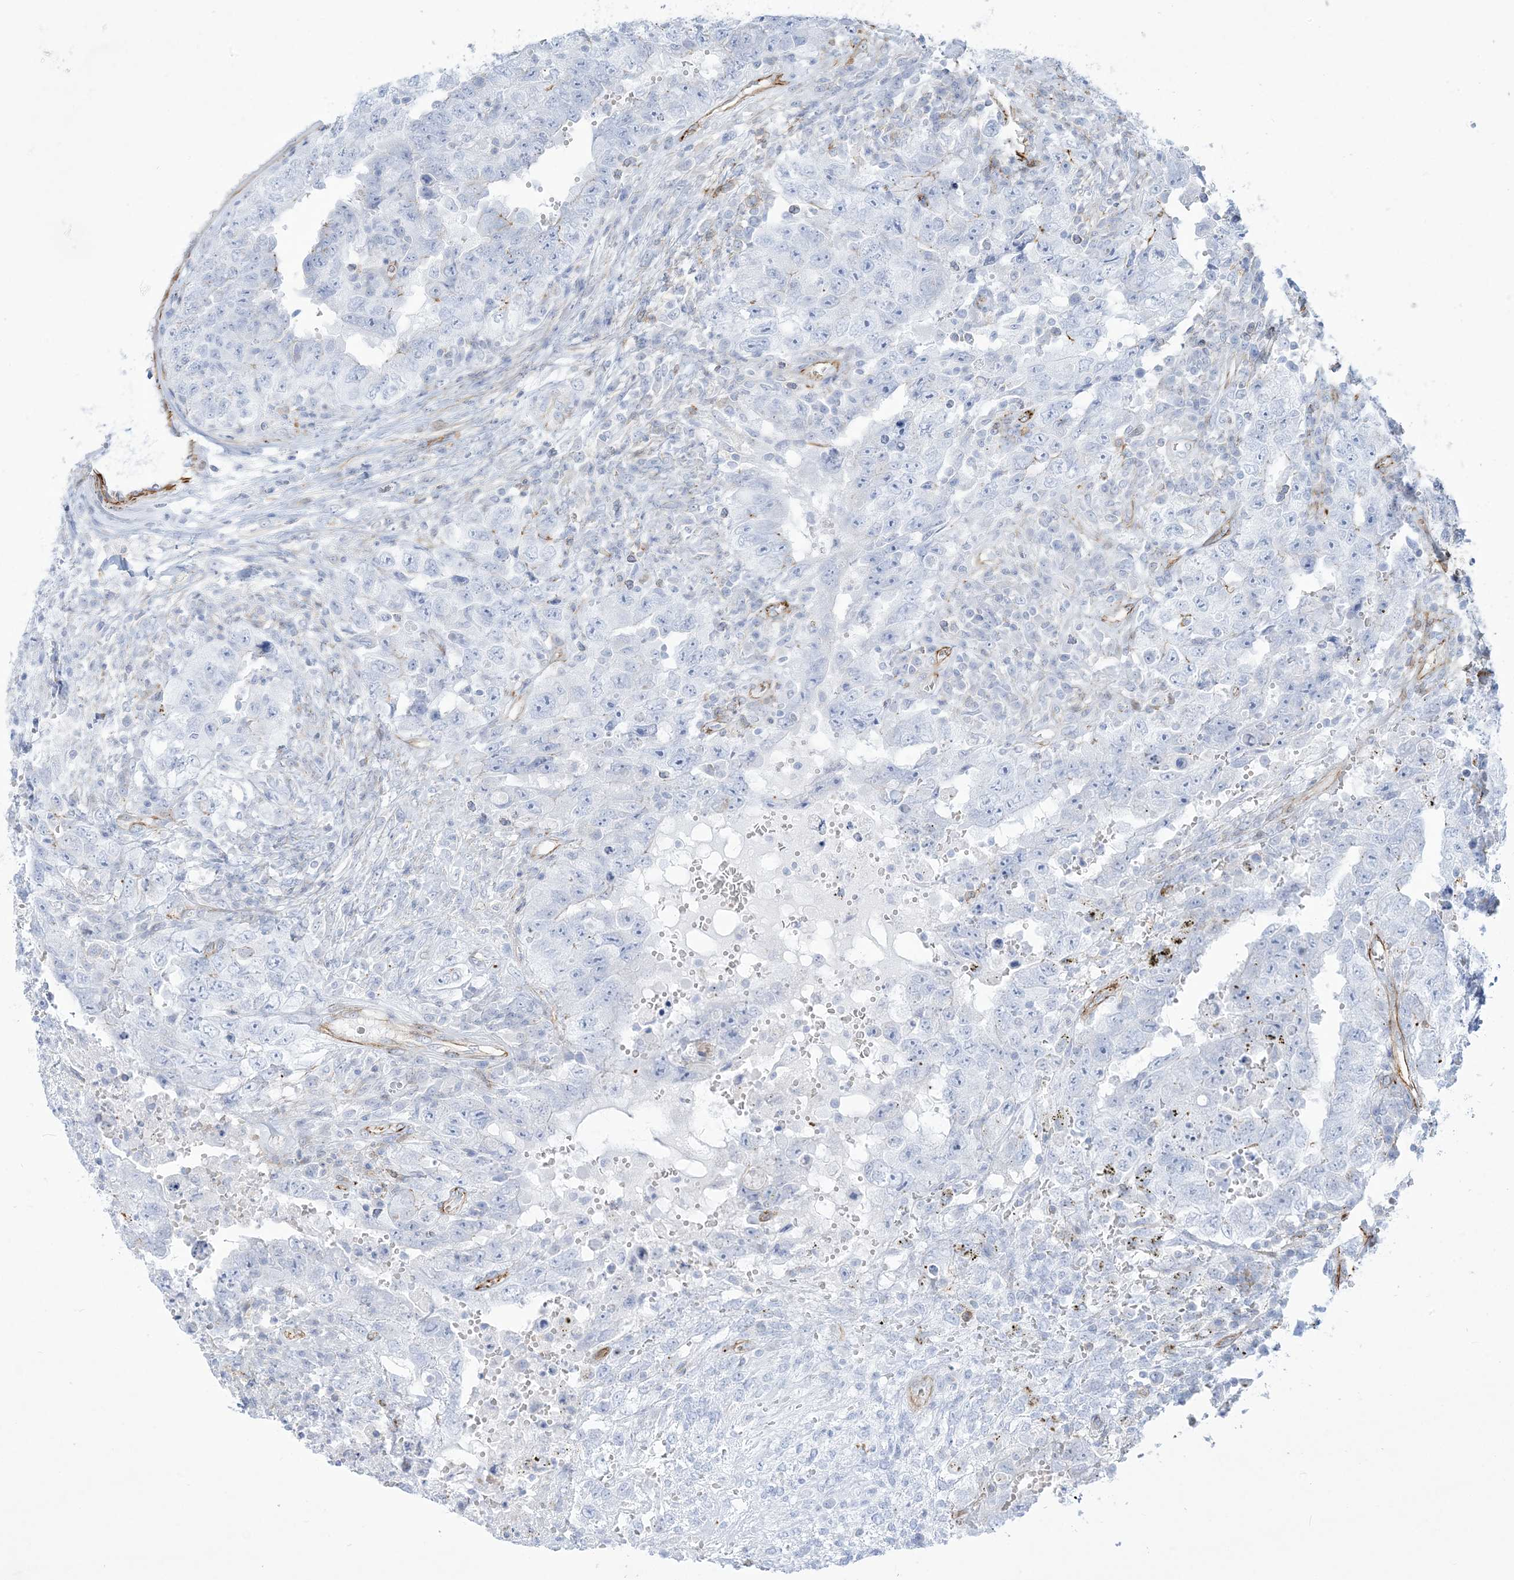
{"staining": {"intensity": "negative", "quantity": "none", "location": "none"}, "tissue": "testis cancer", "cell_type": "Tumor cells", "image_type": "cancer", "snomed": [{"axis": "morphology", "description": "Carcinoma, Embryonal, NOS"}, {"axis": "topography", "description": "Testis"}], "caption": "Image shows no protein staining in tumor cells of testis cancer tissue.", "gene": "B3GNT7", "patient": {"sex": "male", "age": 26}}